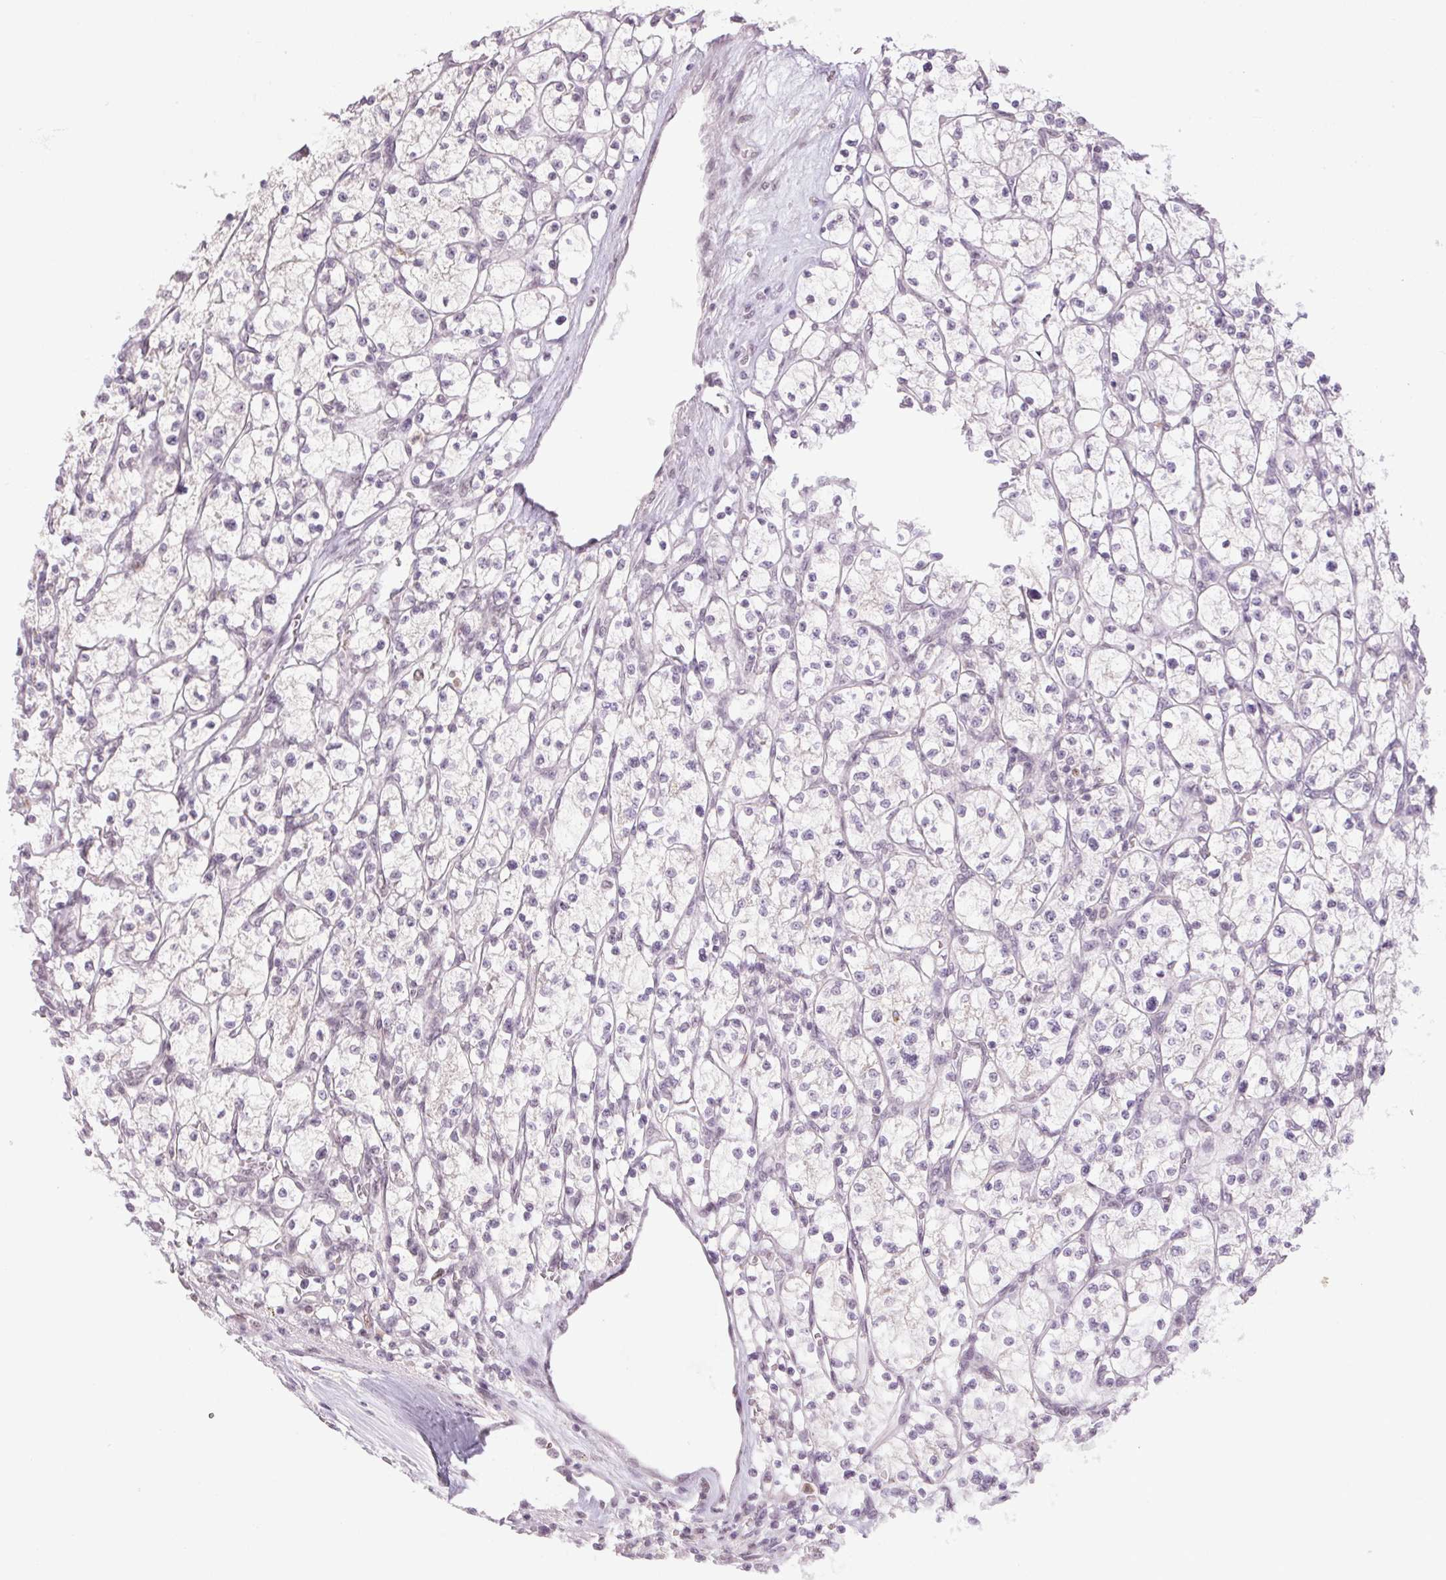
{"staining": {"intensity": "negative", "quantity": "none", "location": "none"}, "tissue": "renal cancer", "cell_type": "Tumor cells", "image_type": "cancer", "snomed": [{"axis": "morphology", "description": "Adenocarcinoma, NOS"}, {"axis": "topography", "description": "Kidney"}], "caption": "This is an immunohistochemistry (IHC) histopathology image of human renal cancer (adenocarcinoma). There is no expression in tumor cells.", "gene": "SMIM6", "patient": {"sex": "female", "age": 64}}